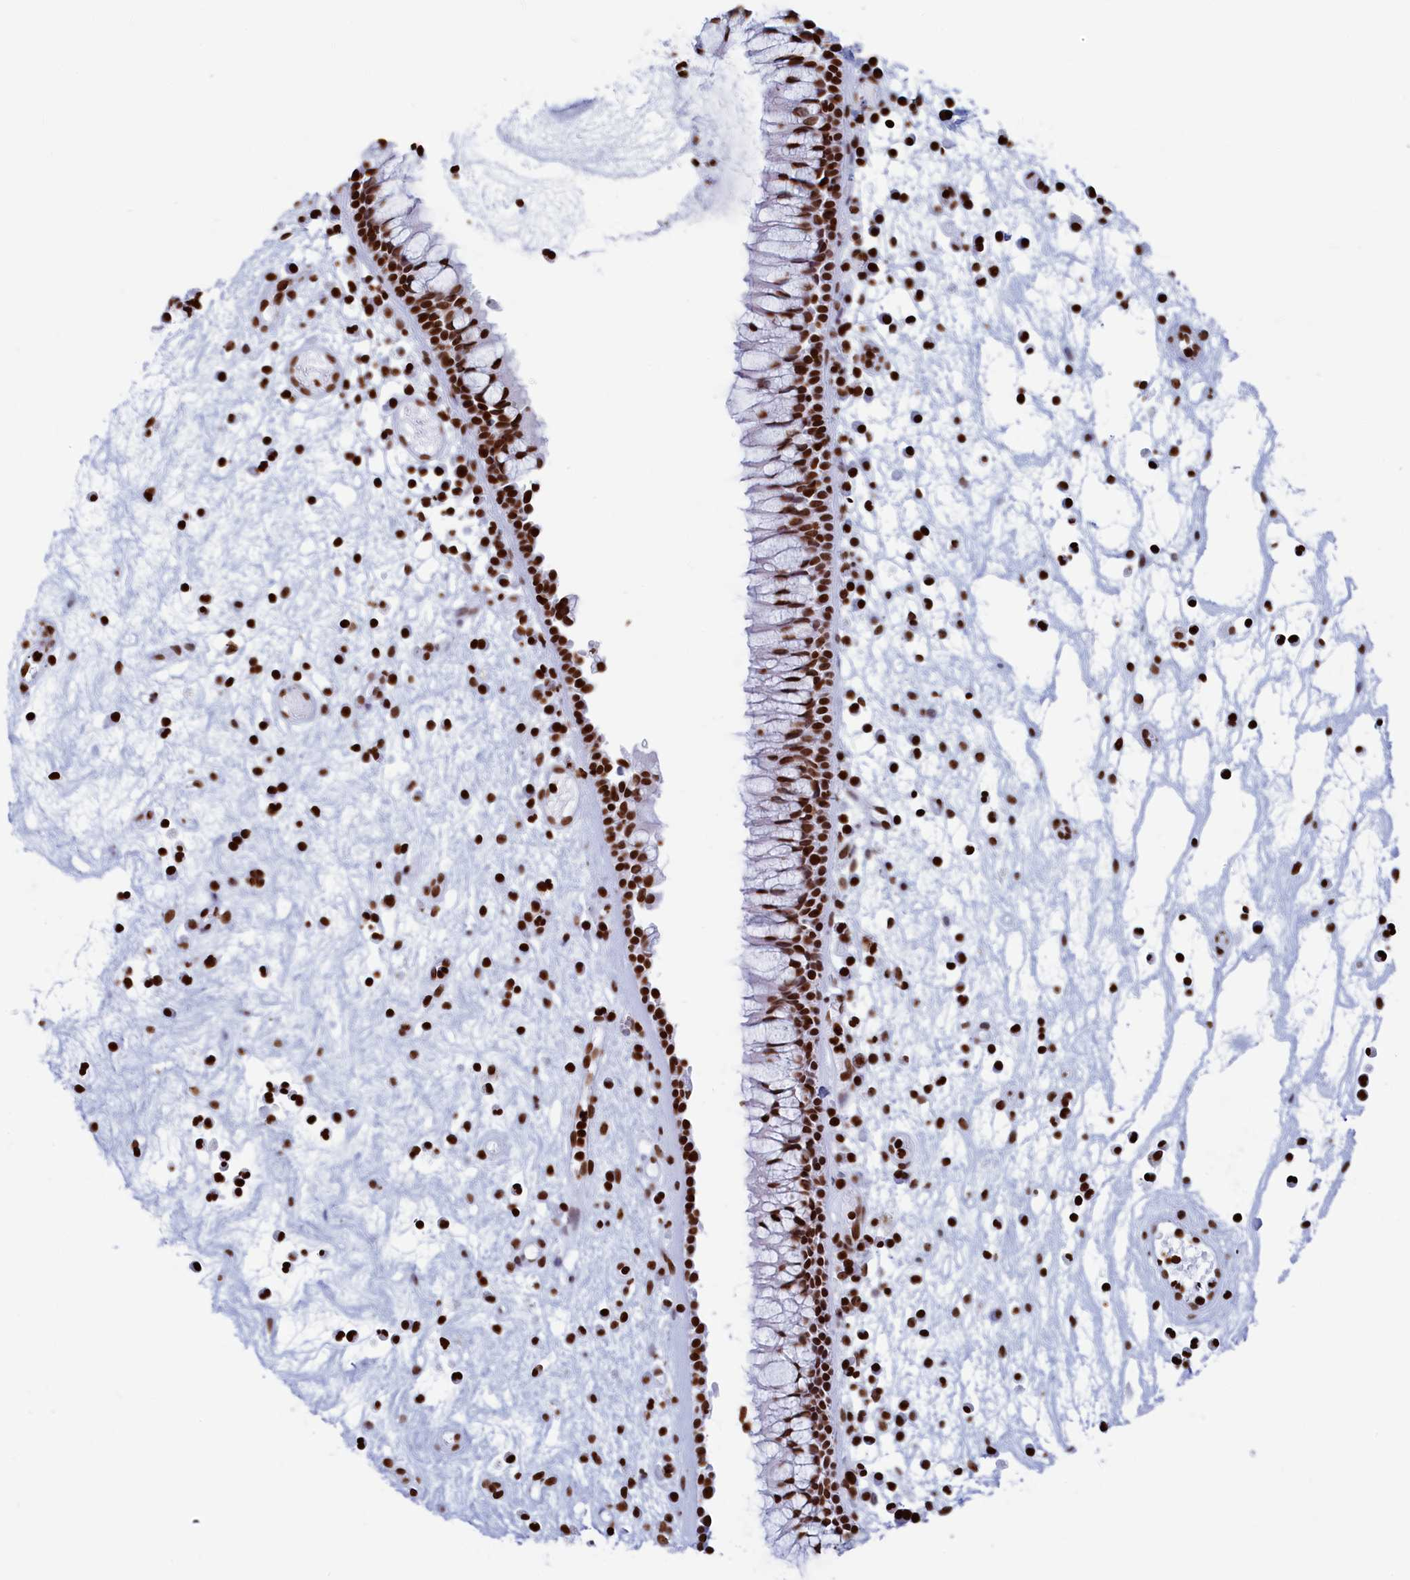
{"staining": {"intensity": "strong", "quantity": ">75%", "location": "nuclear"}, "tissue": "nasopharynx", "cell_type": "Respiratory epithelial cells", "image_type": "normal", "snomed": [{"axis": "morphology", "description": "Normal tissue, NOS"}, {"axis": "morphology", "description": "Inflammation, NOS"}, {"axis": "morphology", "description": "Malignant melanoma, Metastatic site"}, {"axis": "topography", "description": "Nasopharynx"}], "caption": "Protein expression analysis of normal human nasopharynx reveals strong nuclear expression in about >75% of respiratory epithelial cells.", "gene": "APOBEC3A", "patient": {"sex": "male", "age": 70}}